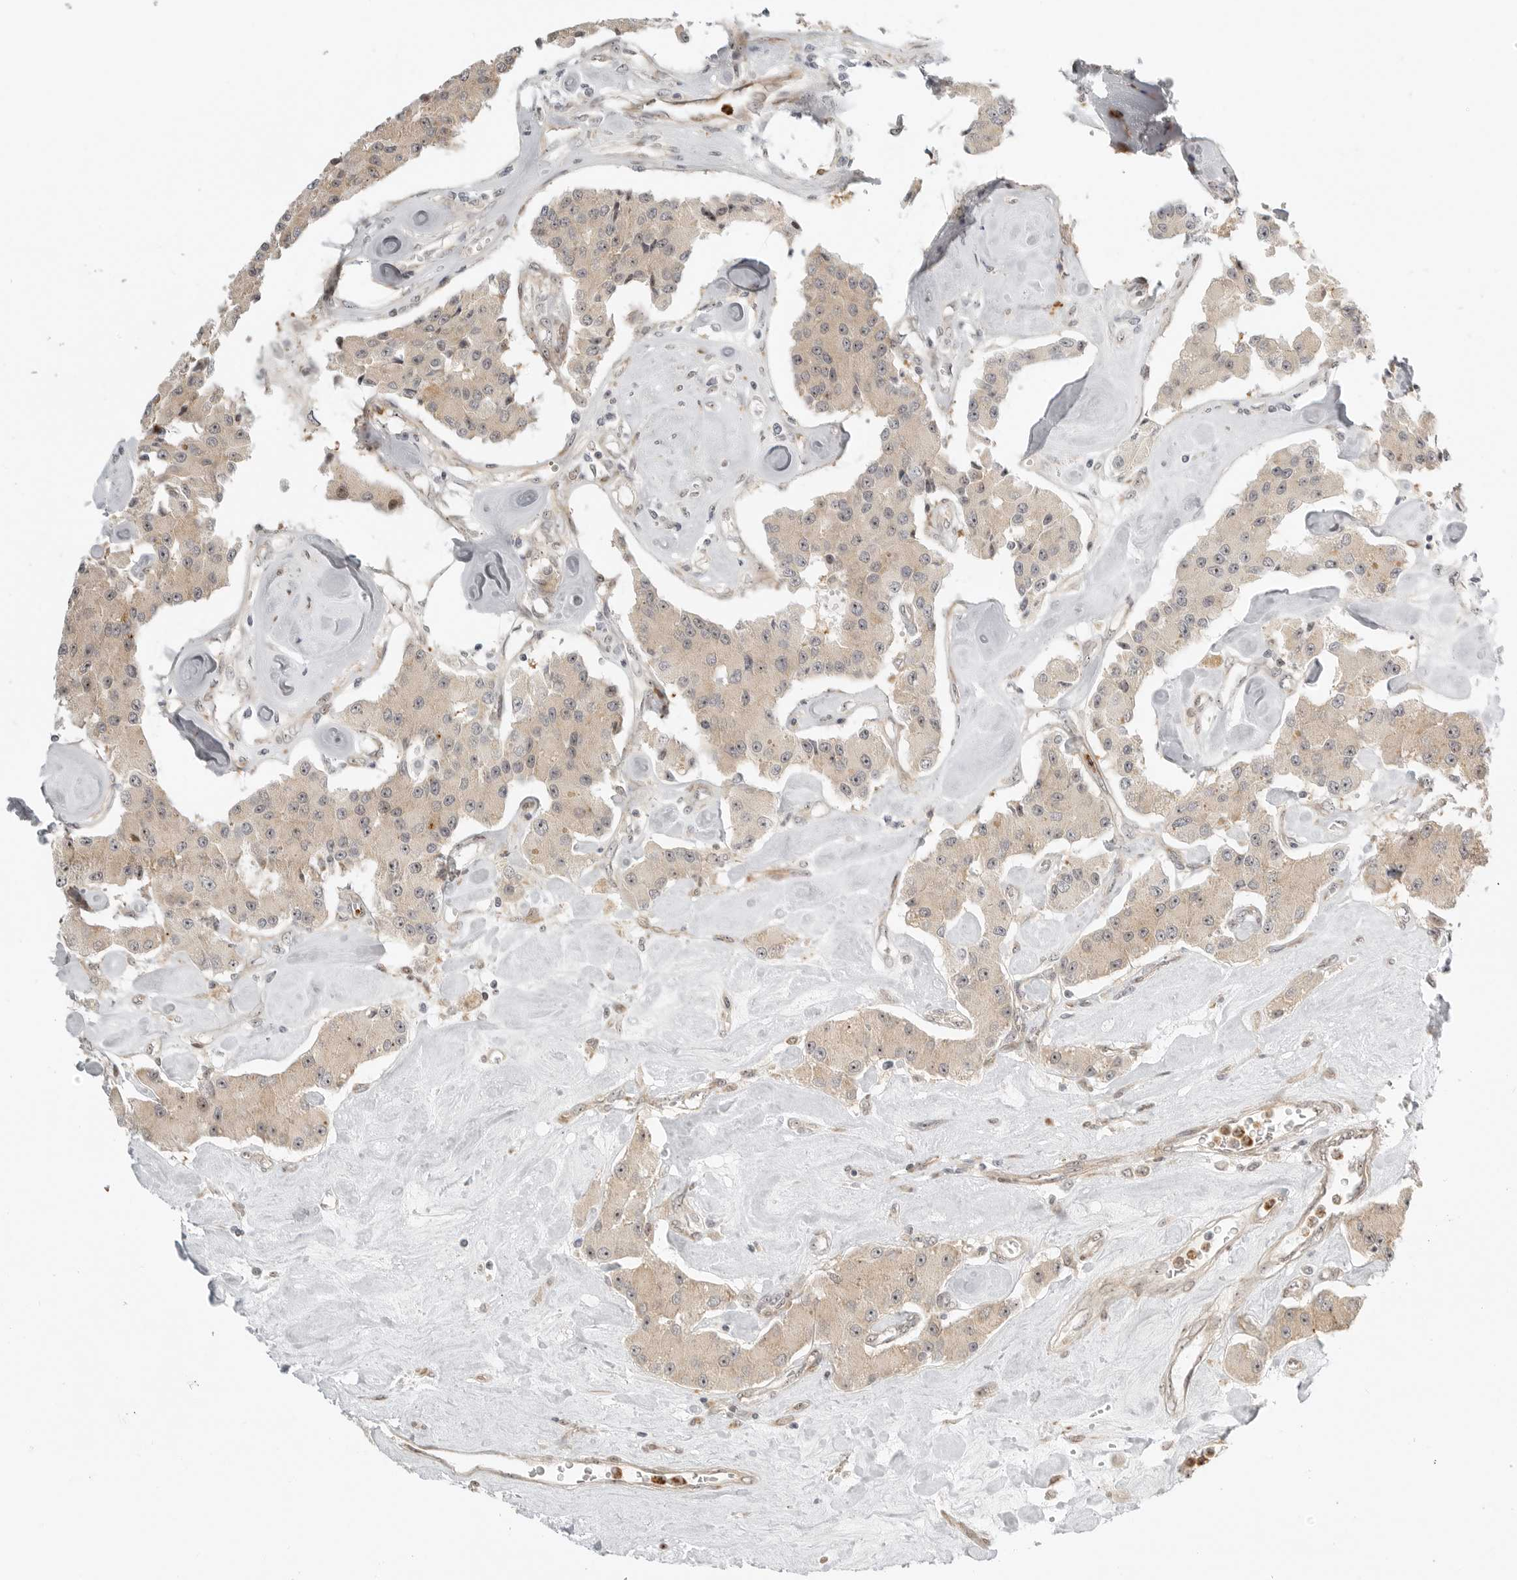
{"staining": {"intensity": "weak", "quantity": ">75%", "location": "cytoplasmic/membranous,nuclear"}, "tissue": "carcinoid", "cell_type": "Tumor cells", "image_type": "cancer", "snomed": [{"axis": "morphology", "description": "Carcinoid, malignant, NOS"}, {"axis": "topography", "description": "Pancreas"}], "caption": "High-magnification brightfield microscopy of carcinoid (malignant) stained with DAB (brown) and counterstained with hematoxylin (blue). tumor cells exhibit weak cytoplasmic/membranous and nuclear staining is seen in about>75% of cells. (Stains: DAB in brown, nuclei in blue, Microscopy: brightfield microscopy at high magnification).", "gene": "DSCC1", "patient": {"sex": "male", "age": 41}}